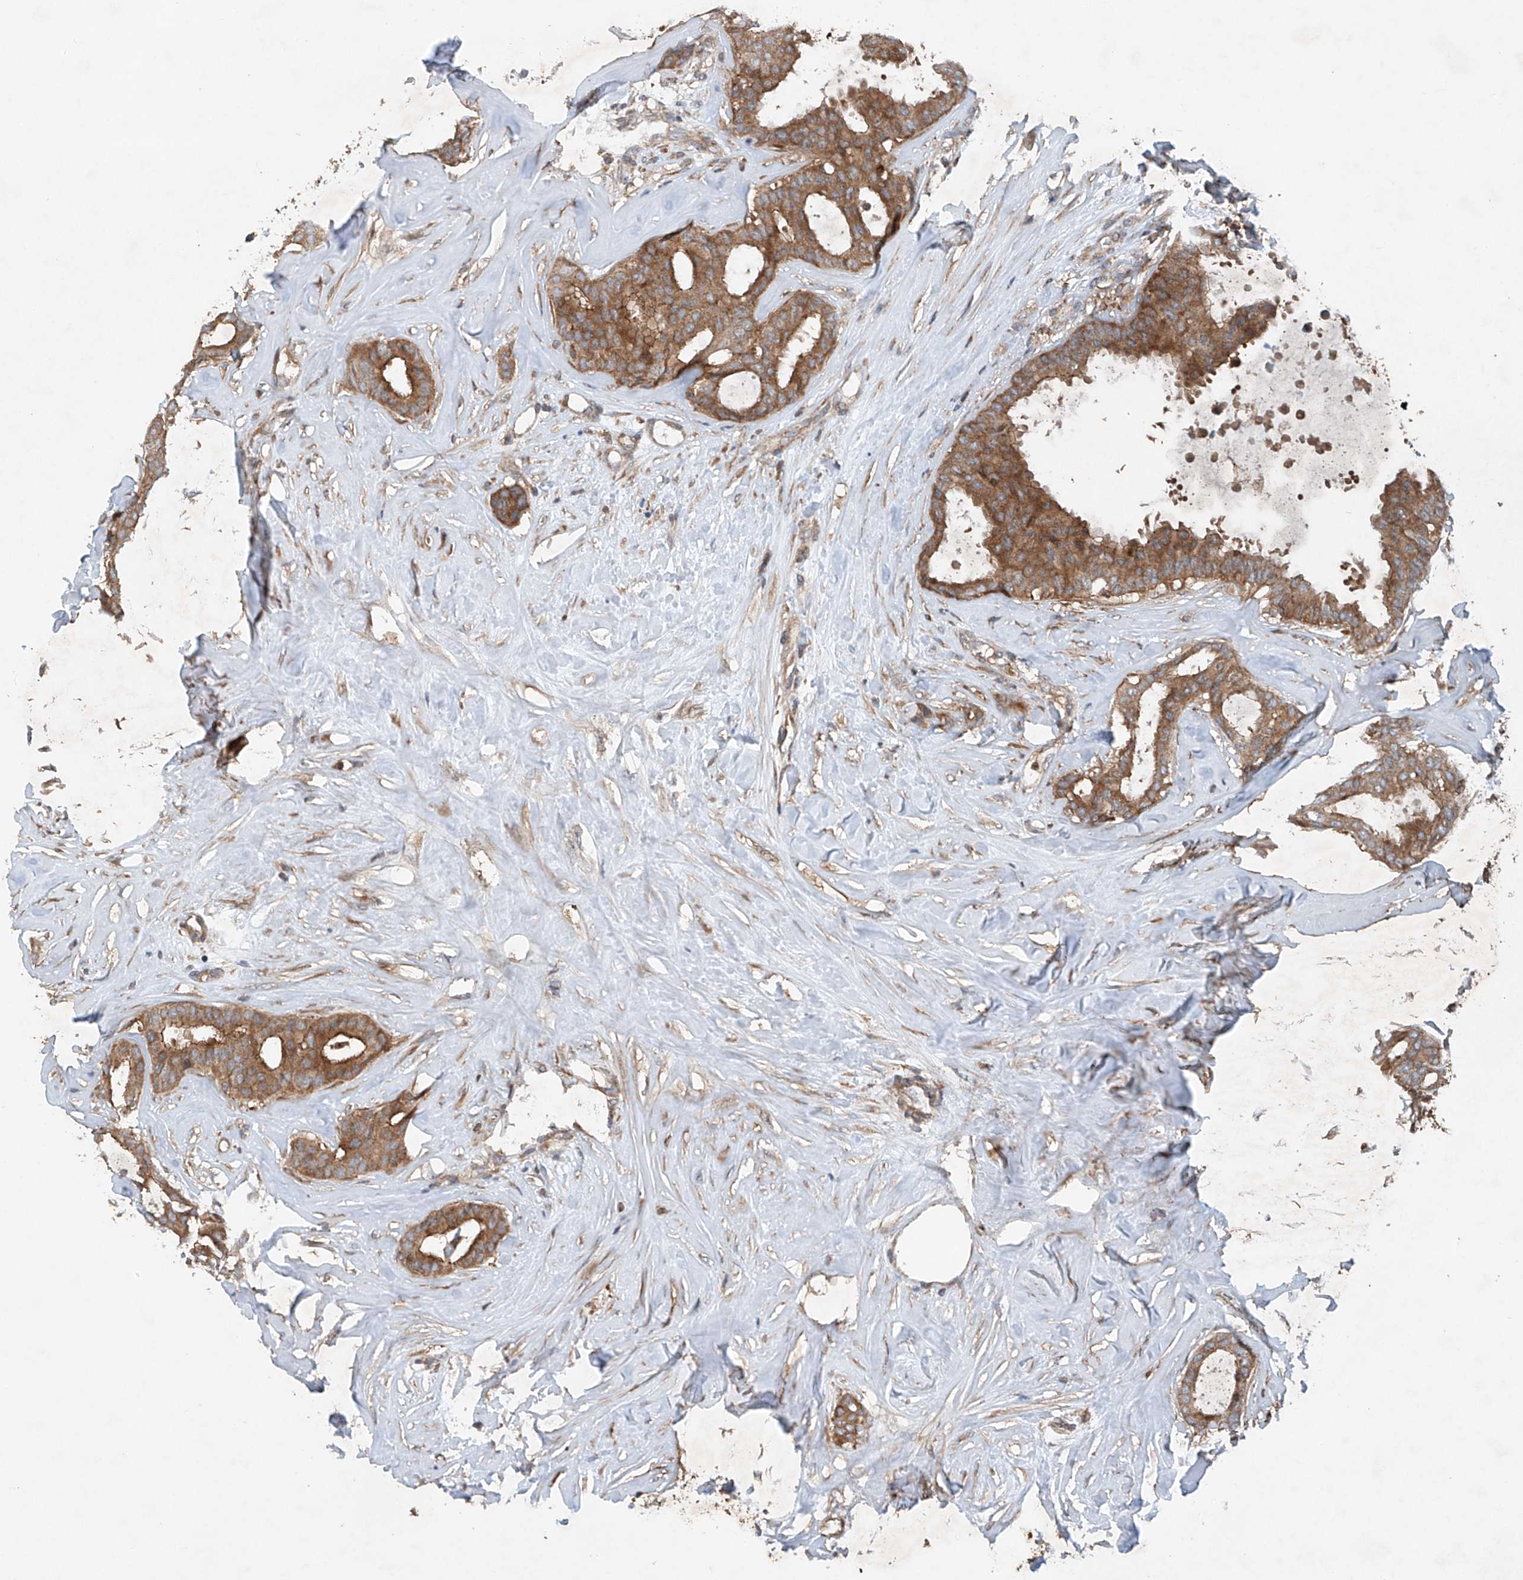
{"staining": {"intensity": "moderate", "quantity": ">75%", "location": "cytoplasmic/membranous"}, "tissue": "breast cancer", "cell_type": "Tumor cells", "image_type": "cancer", "snomed": [{"axis": "morphology", "description": "Duct carcinoma"}, {"axis": "topography", "description": "Breast"}], "caption": "This micrograph reveals immunohistochemistry (IHC) staining of human breast invasive ductal carcinoma, with medium moderate cytoplasmic/membranous expression in approximately >75% of tumor cells.", "gene": "CEP85L", "patient": {"sex": "female", "age": 75}}